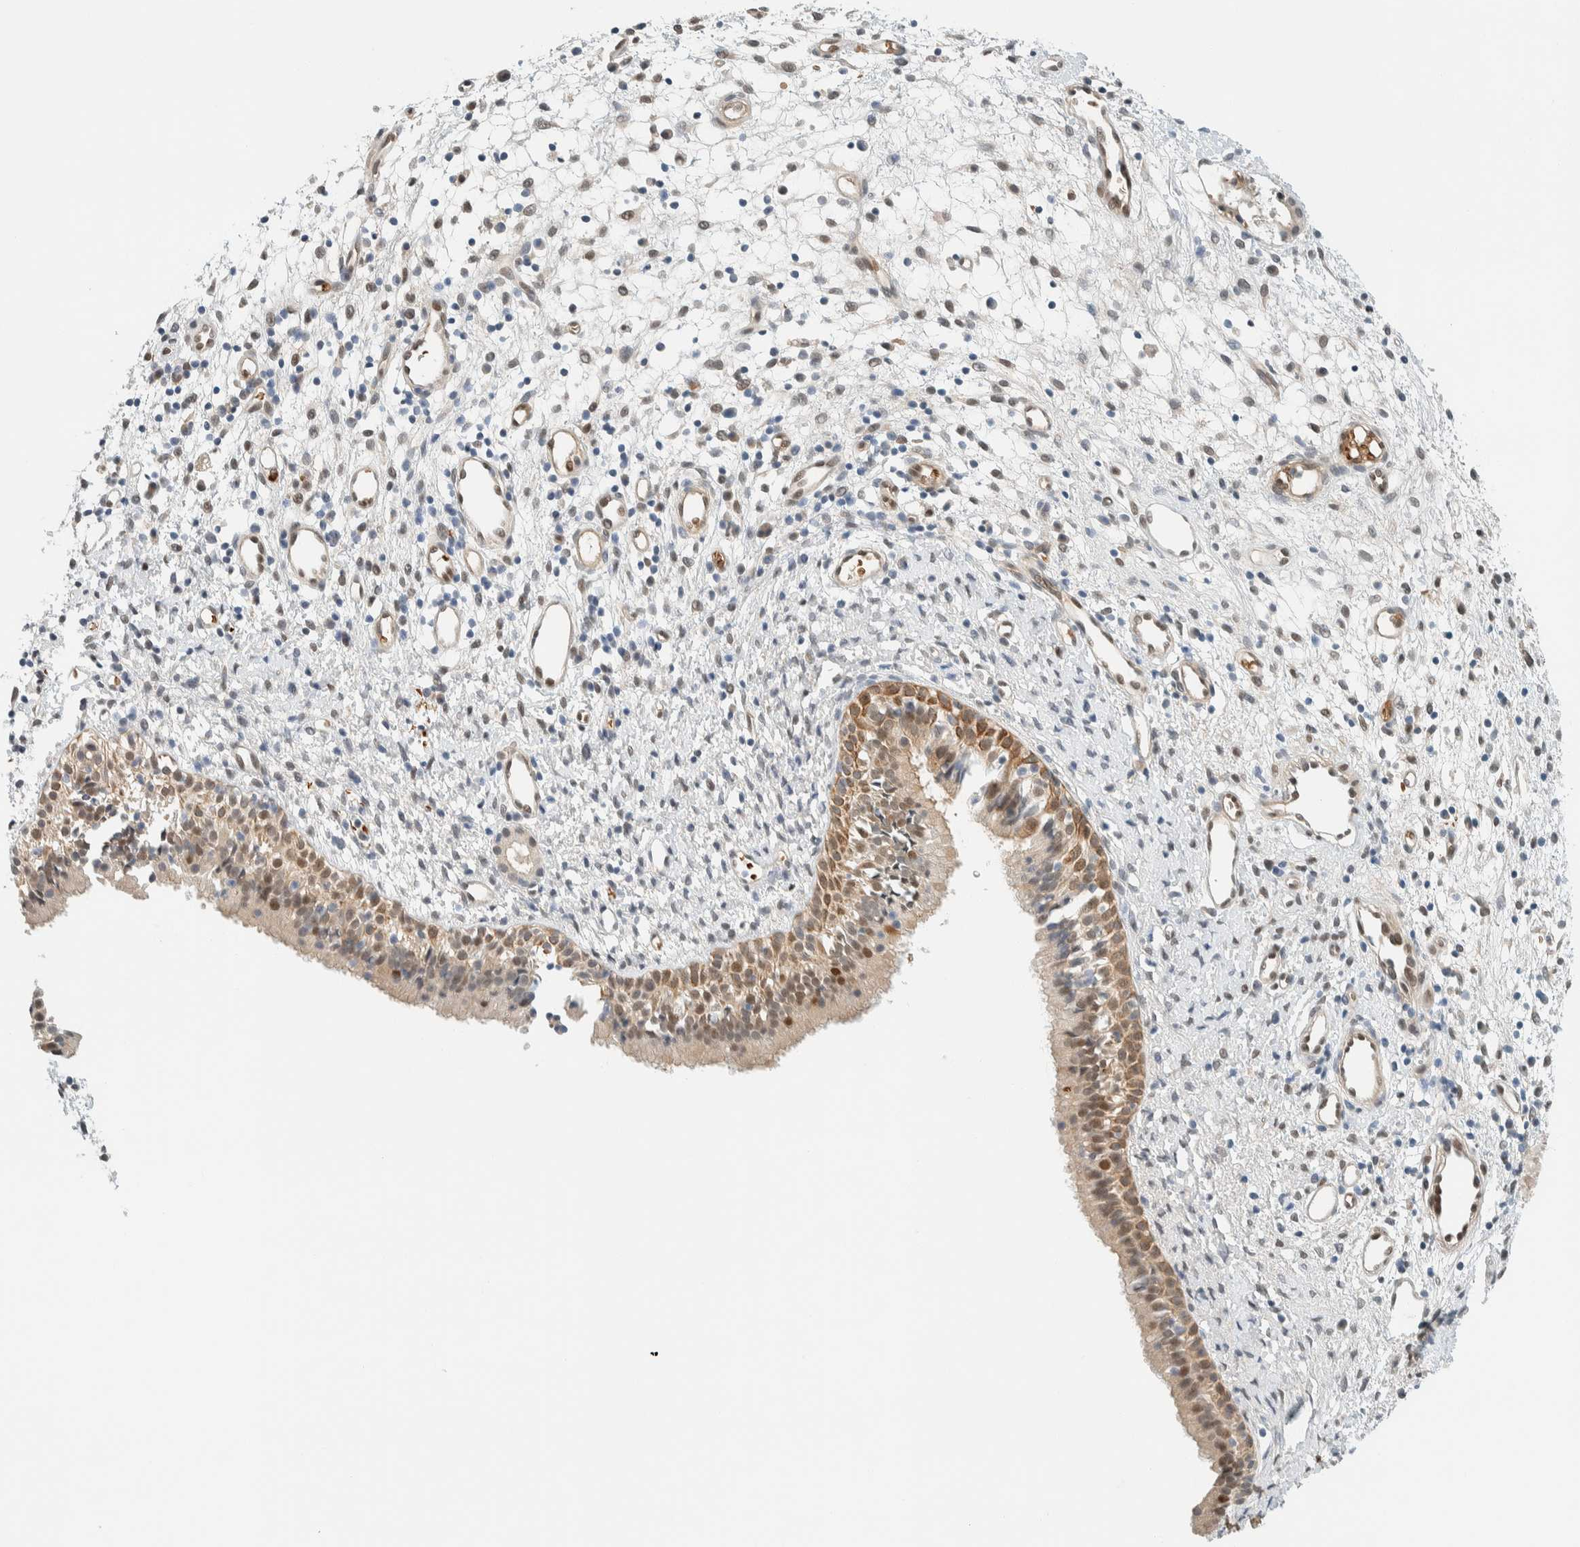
{"staining": {"intensity": "moderate", "quantity": ">75%", "location": "cytoplasmic/membranous,nuclear"}, "tissue": "nasopharynx", "cell_type": "Respiratory epithelial cells", "image_type": "normal", "snomed": [{"axis": "morphology", "description": "Normal tissue, NOS"}, {"axis": "topography", "description": "Nasopharynx"}], "caption": "A high-resolution histopathology image shows immunohistochemistry (IHC) staining of normal nasopharynx, which reveals moderate cytoplasmic/membranous,nuclear positivity in approximately >75% of respiratory epithelial cells. The protein is shown in brown color, while the nuclei are stained blue.", "gene": "TSTD2", "patient": {"sex": "male", "age": 22}}